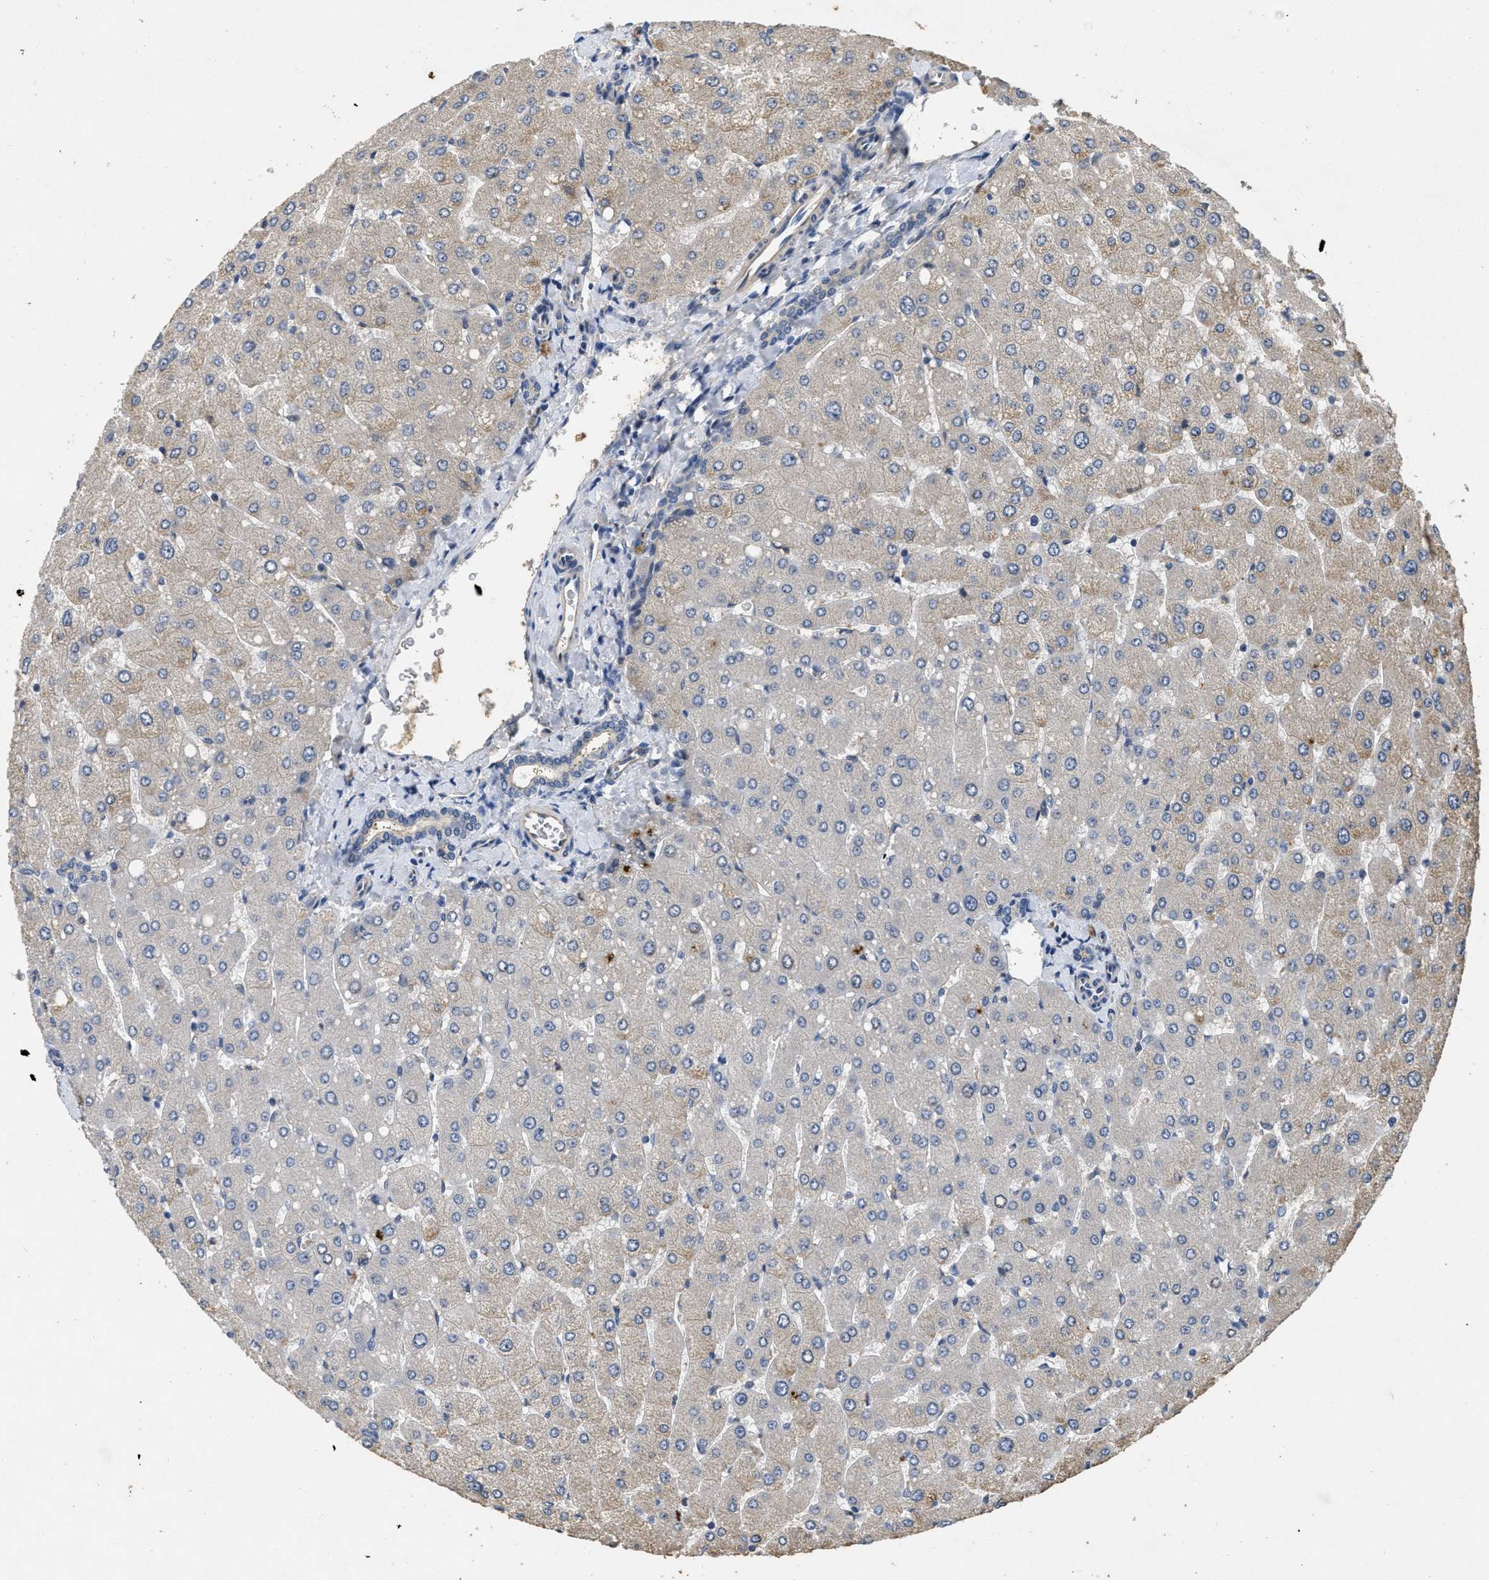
{"staining": {"intensity": "negative", "quantity": "none", "location": "none"}, "tissue": "liver", "cell_type": "Cholangiocytes", "image_type": "normal", "snomed": [{"axis": "morphology", "description": "Normal tissue, NOS"}, {"axis": "topography", "description": "Liver"}], "caption": "Image shows no significant protein positivity in cholangiocytes of normal liver.", "gene": "PAPOLG", "patient": {"sex": "male", "age": 55}}